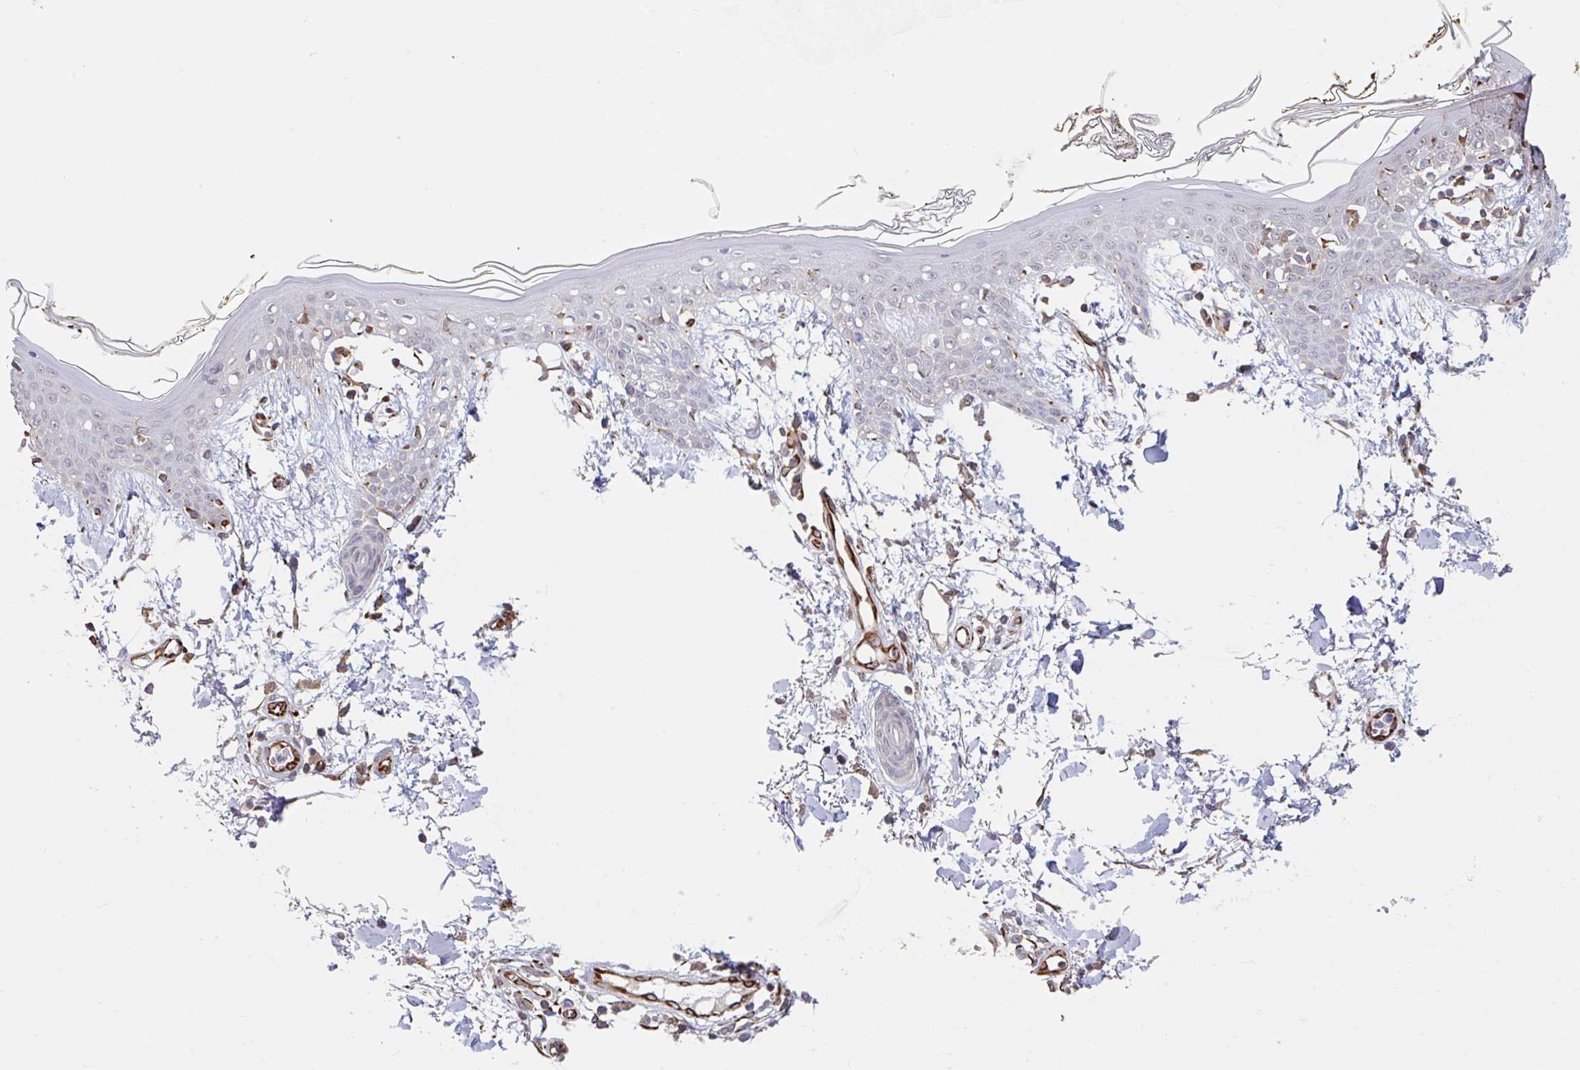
{"staining": {"intensity": "moderate", "quantity": ">75%", "location": "cytoplasmic/membranous"}, "tissue": "skin", "cell_type": "Fibroblasts", "image_type": "normal", "snomed": [{"axis": "morphology", "description": "Normal tissue, NOS"}, {"axis": "topography", "description": "Skin"}], "caption": "The photomicrograph demonstrates immunohistochemical staining of benign skin. There is moderate cytoplasmic/membranous positivity is appreciated in about >75% of fibroblasts.", "gene": "NUB1", "patient": {"sex": "female", "age": 34}}